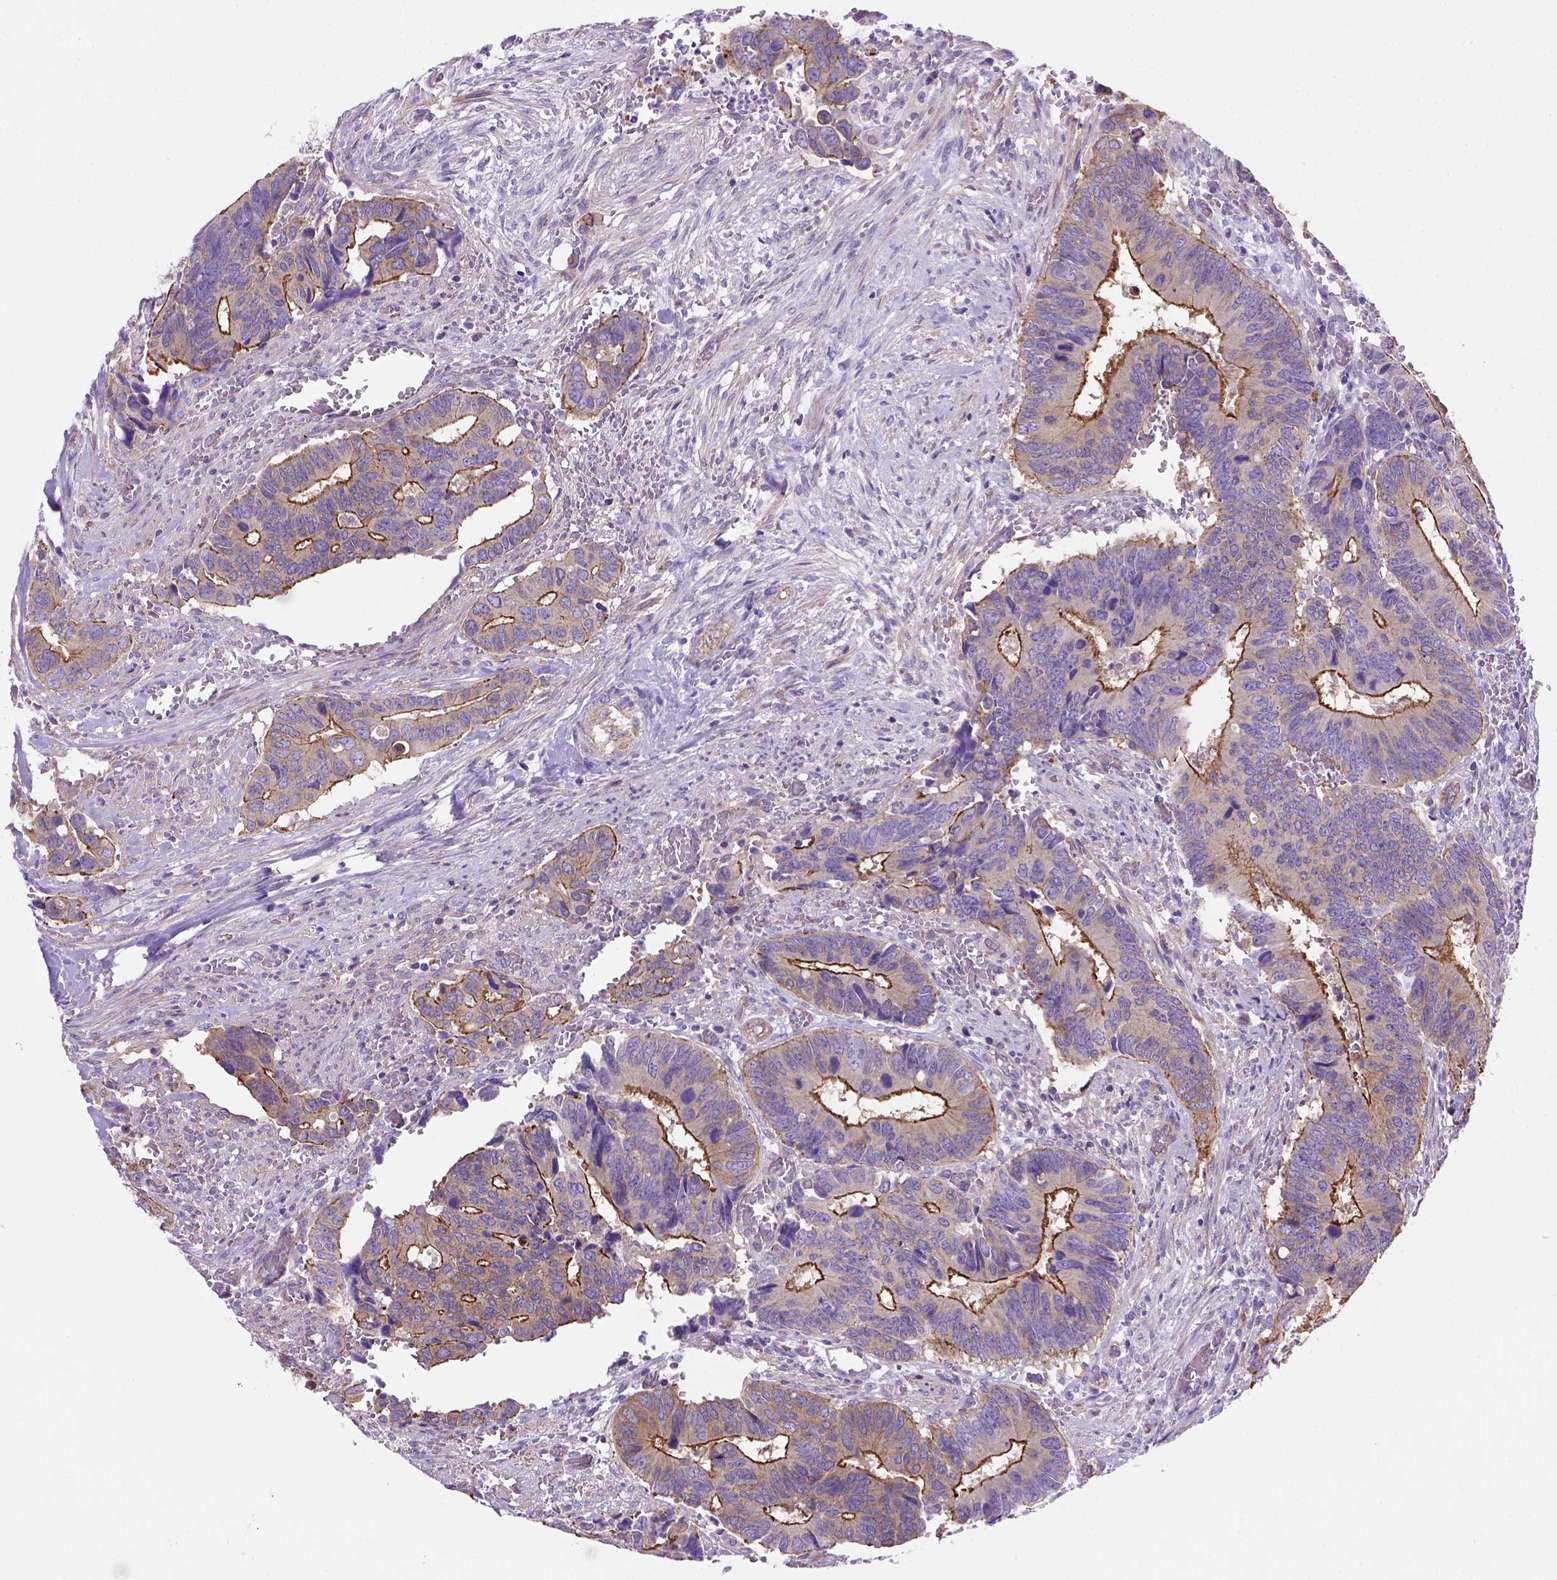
{"staining": {"intensity": "strong", "quantity": "25%-75%", "location": "cytoplasmic/membranous"}, "tissue": "colorectal cancer", "cell_type": "Tumor cells", "image_type": "cancer", "snomed": [{"axis": "morphology", "description": "Adenocarcinoma, NOS"}, {"axis": "topography", "description": "Colon"}], "caption": "There is high levels of strong cytoplasmic/membranous positivity in tumor cells of colorectal cancer (adenocarcinoma), as demonstrated by immunohistochemical staining (brown color).", "gene": "PEX12", "patient": {"sex": "male", "age": 49}}